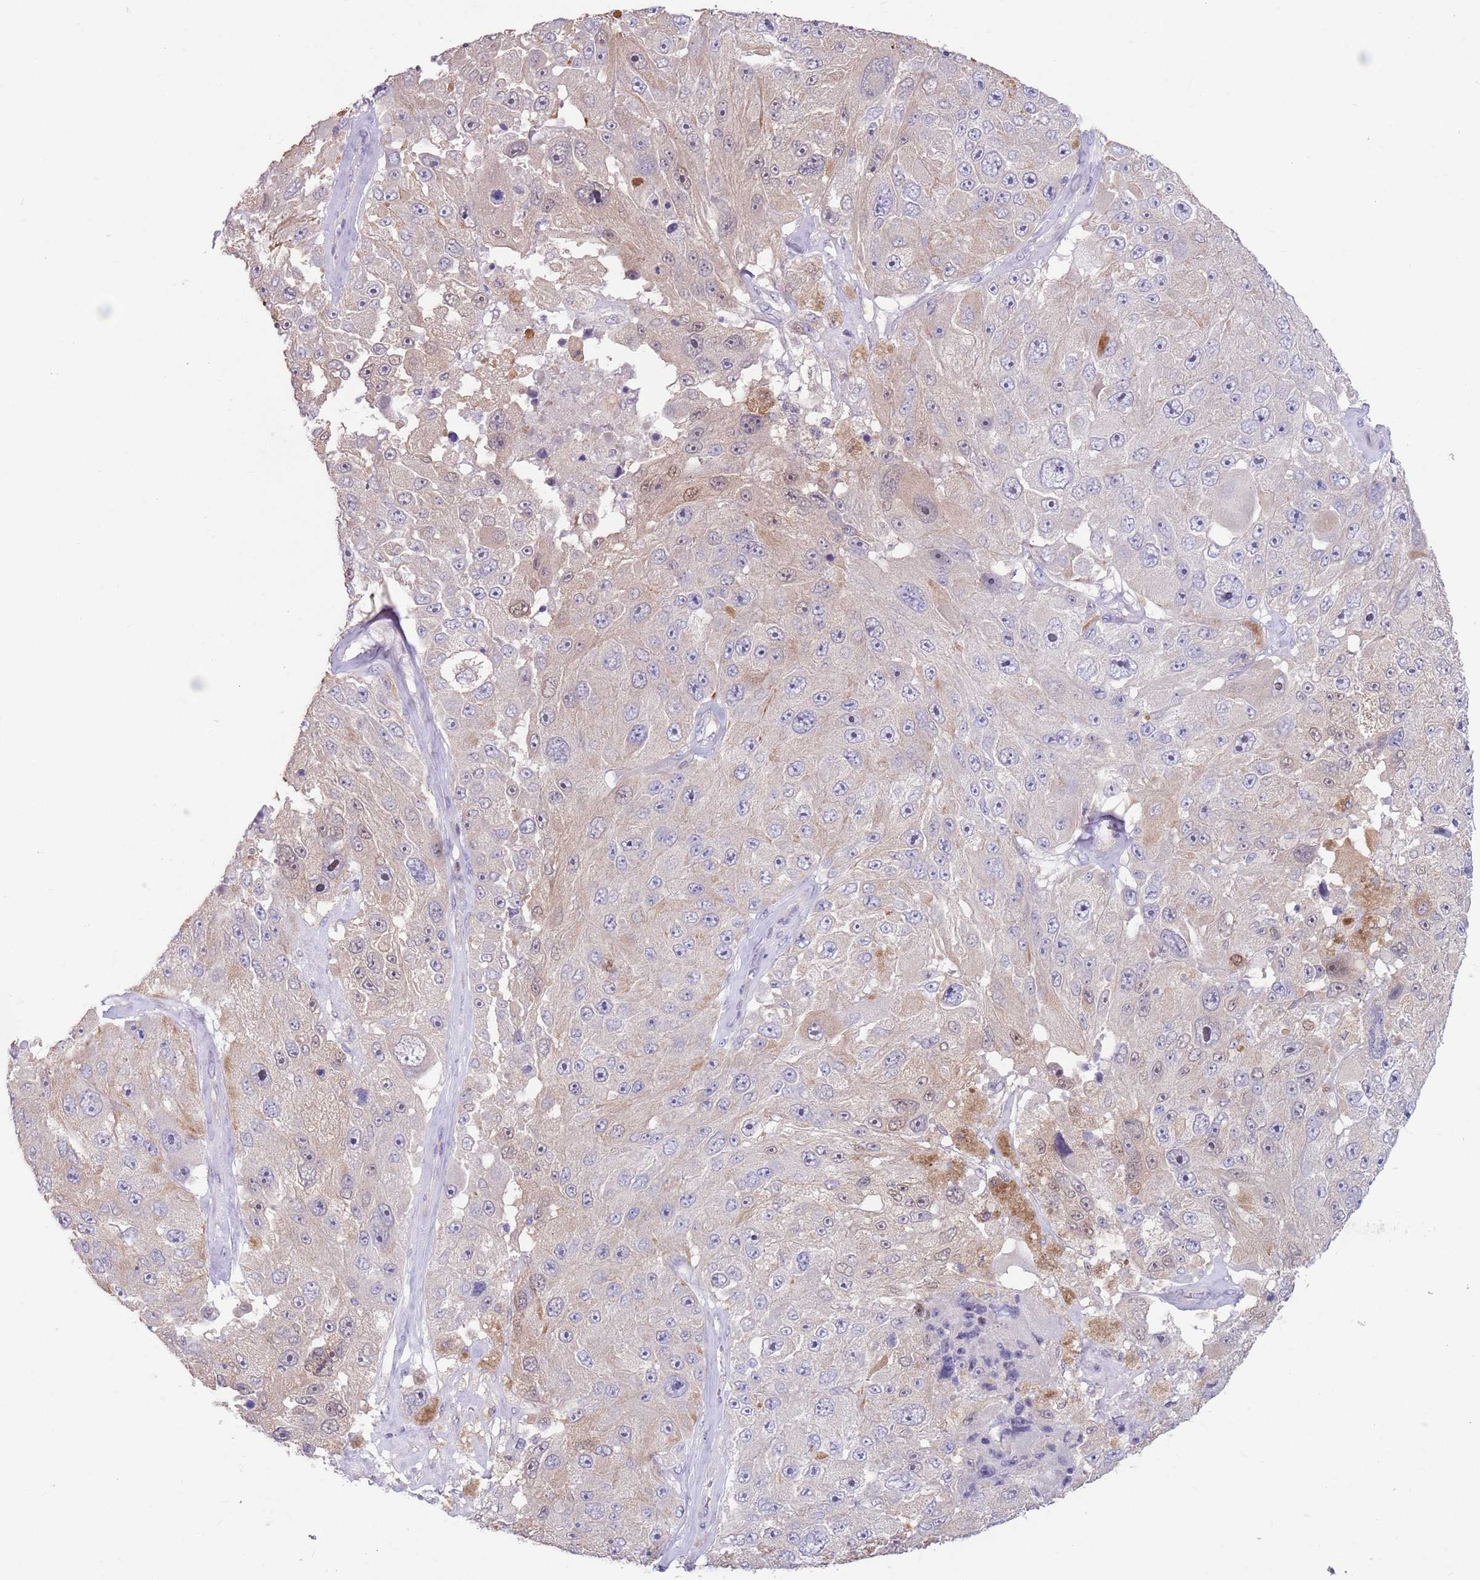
{"staining": {"intensity": "negative", "quantity": "none", "location": "none"}, "tissue": "melanoma", "cell_type": "Tumor cells", "image_type": "cancer", "snomed": [{"axis": "morphology", "description": "Malignant melanoma, Metastatic site"}, {"axis": "topography", "description": "Lymph node"}], "caption": "This is an IHC histopathology image of malignant melanoma (metastatic site). There is no positivity in tumor cells.", "gene": "ZNF14", "patient": {"sex": "male", "age": 62}}